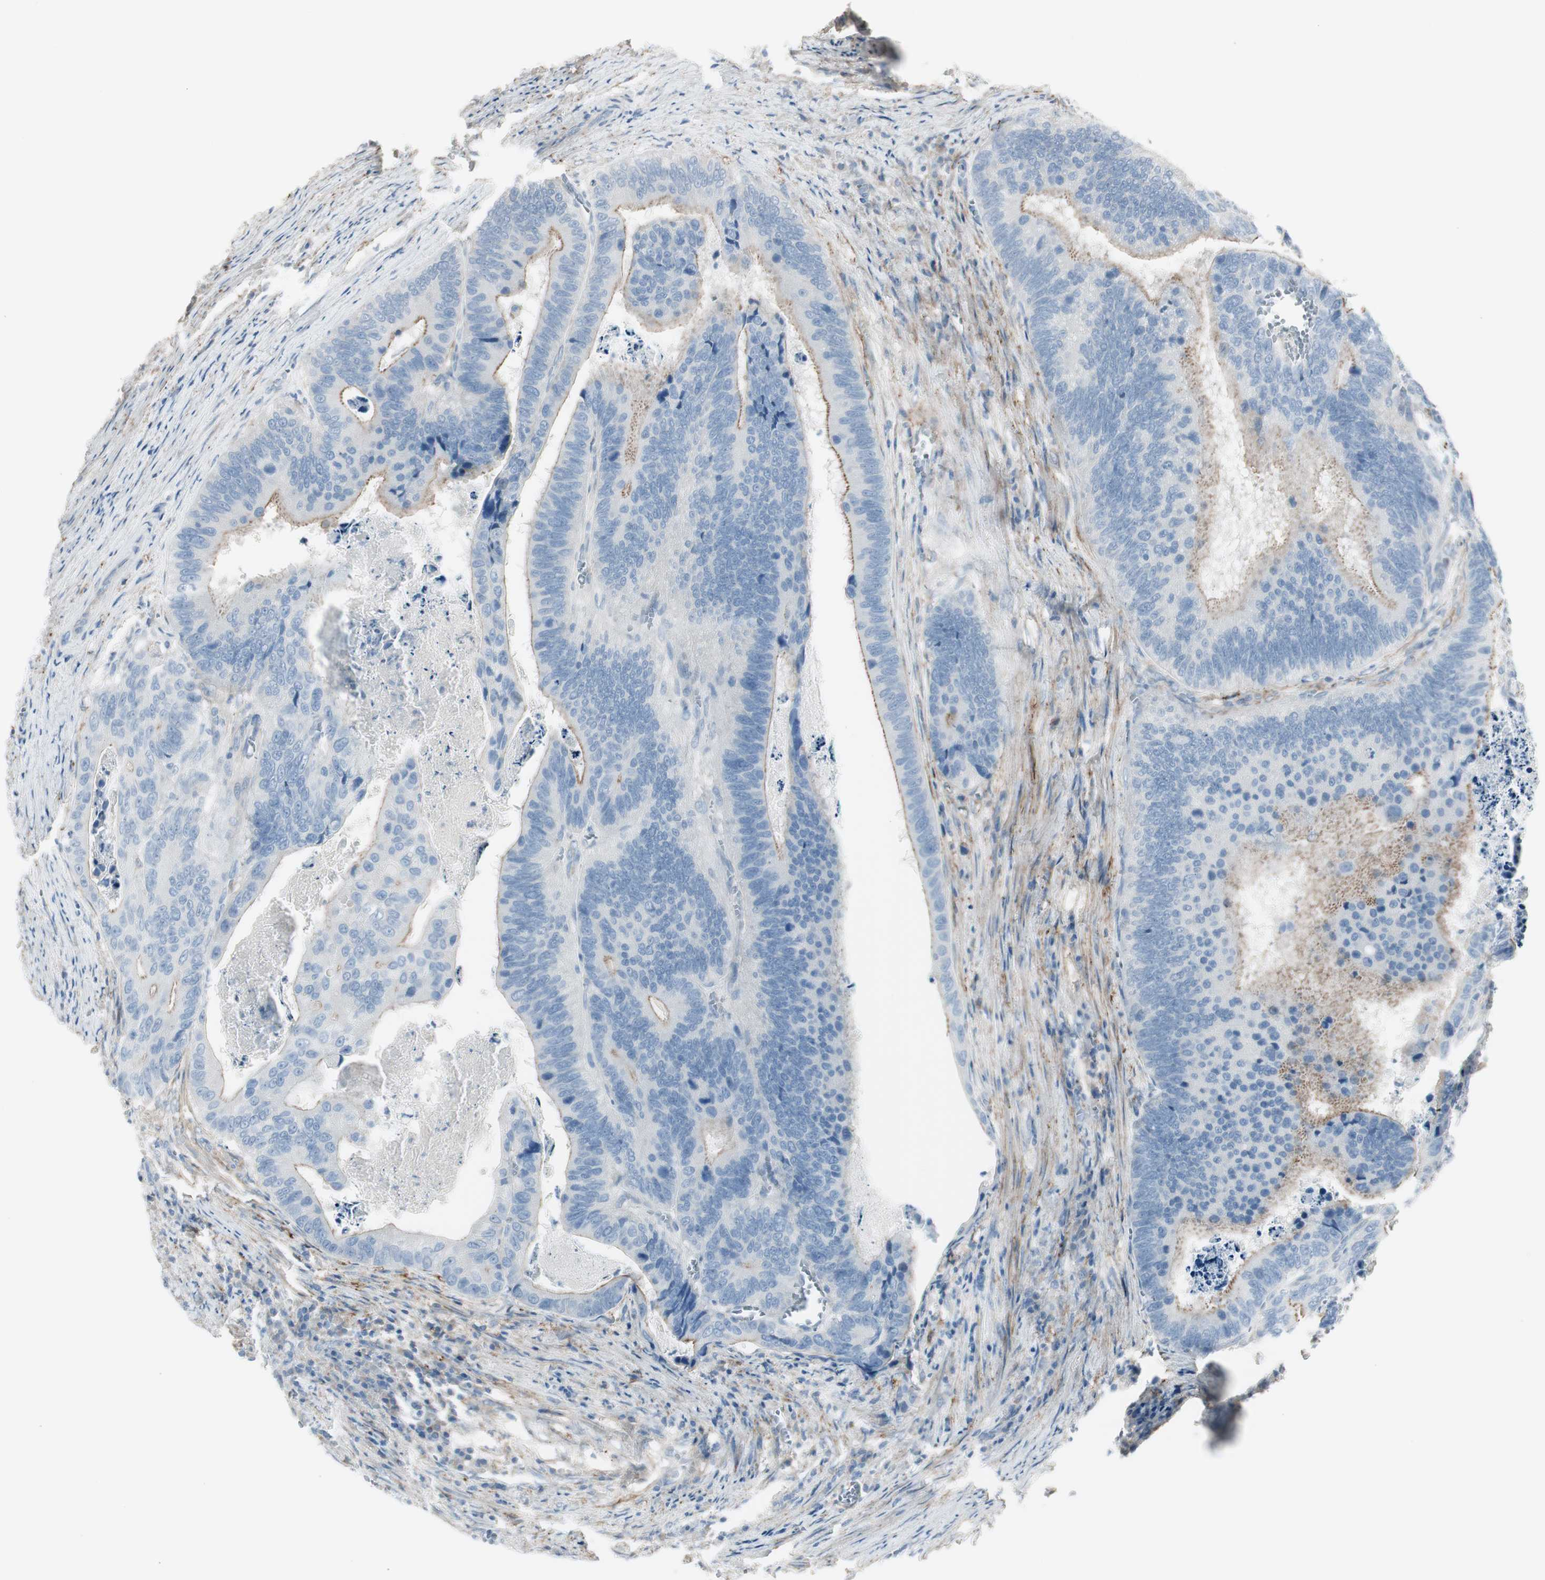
{"staining": {"intensity": "moderate", "quantity": "<25%", "location": "cytoplasmic/membranous"}, "tissue": "colorectal cancer", "cell_type": "Tumor cells", "image_type": "cancer", "snomed": [{"axis": "morphology", "description": "Adenocarcinoma, NOS"}, {"axis": "topography", "description": "Colon"}], "caption": "A low amount of moderate cytoplasmic/membranous expression is present in approximately <25% of tumor cells in colorectal adenocarcinoma tissue.", "gene": "CACNA2D1", "patient": {"sex": "male", "age": 72}}